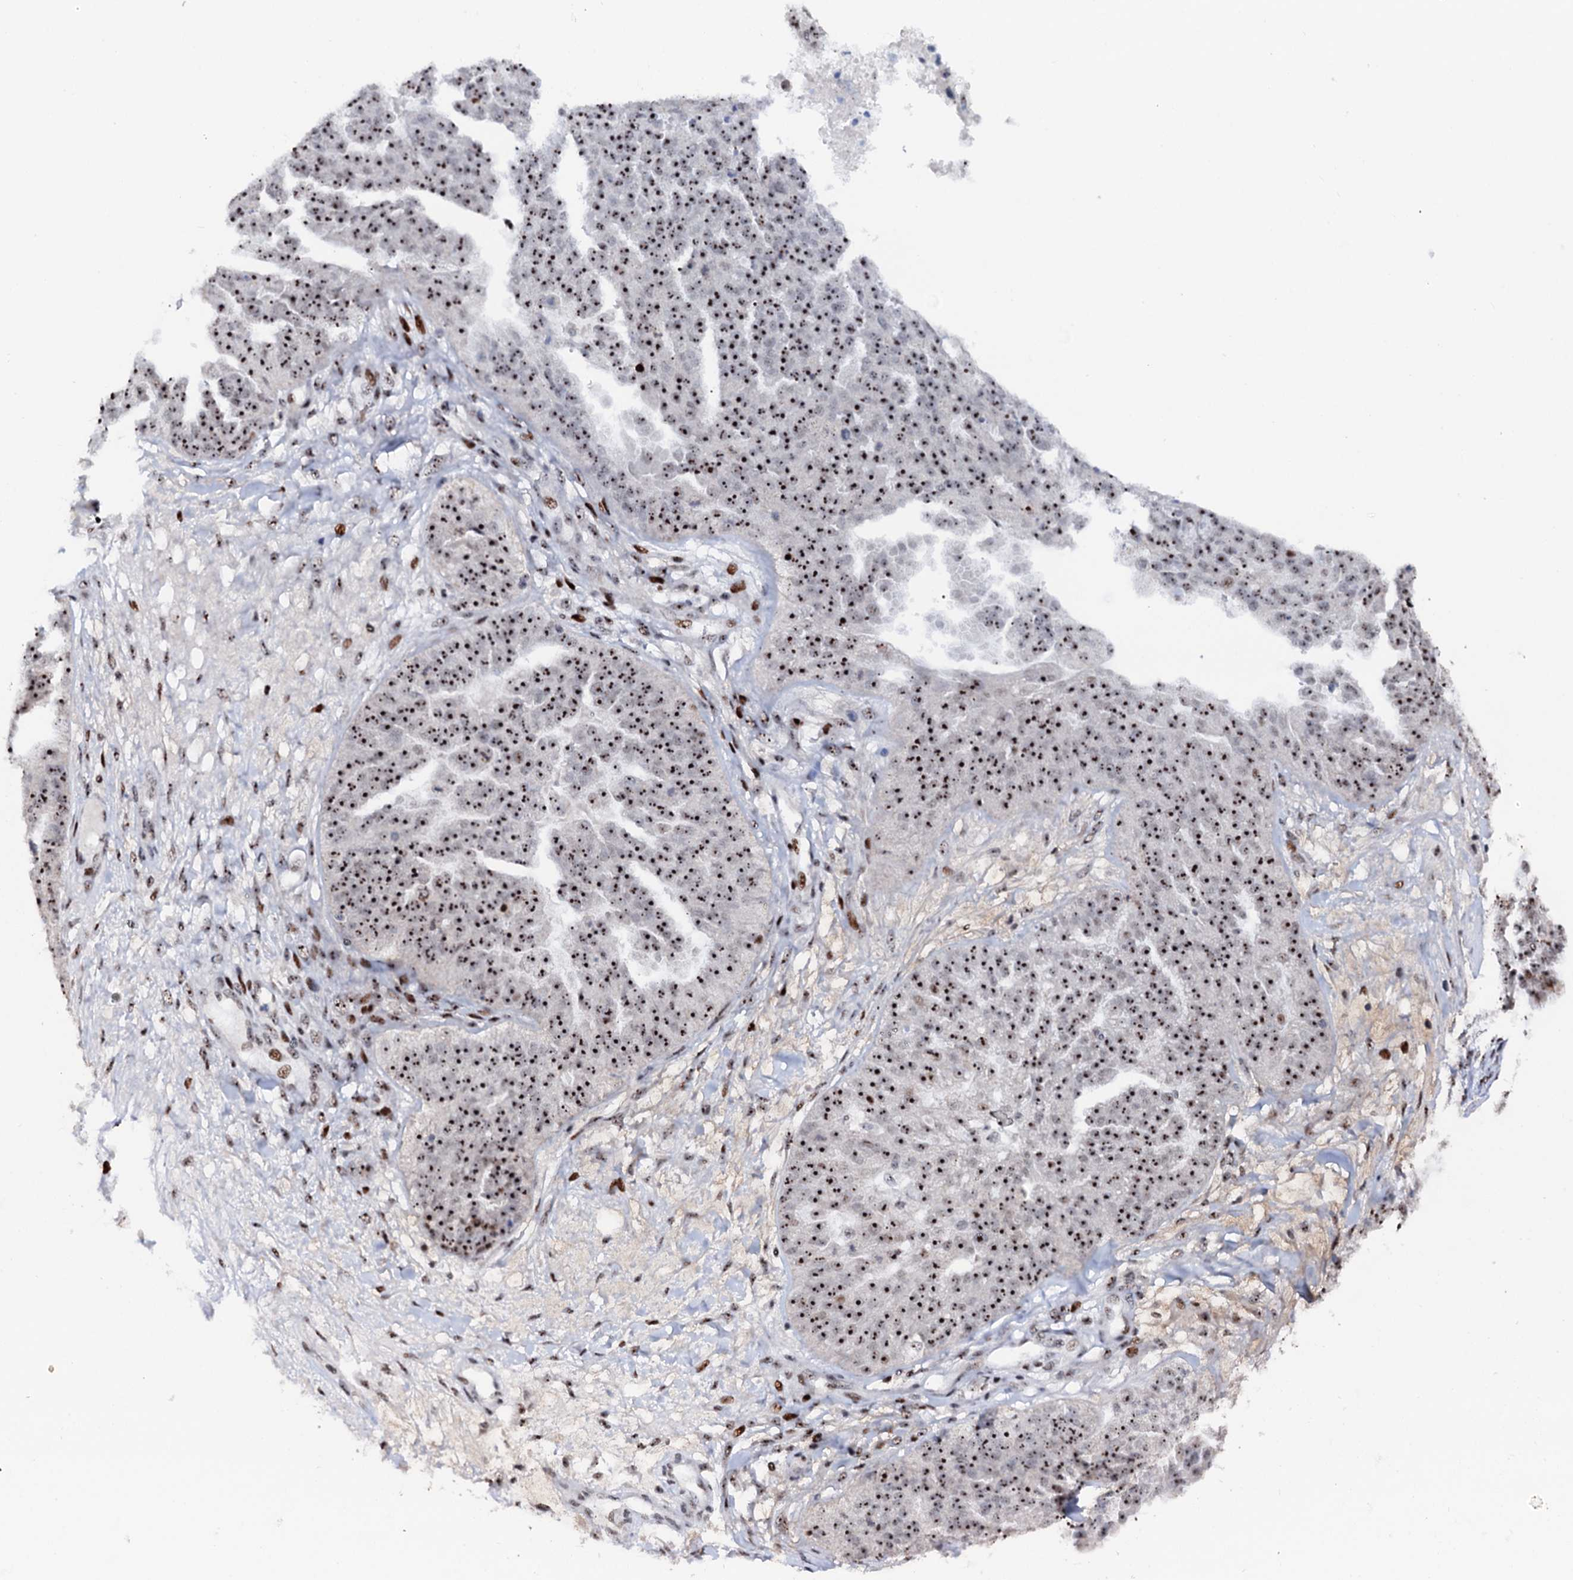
{"staining": {"intensity": "strong", "quantity": ">75%", "location": "nuclear"}, "tissue": "ovarian cancer", "cell_type": "Tumor cells", "image_type": "cancer", "snomed": [{"axis": "morphology", "description": "Cystadenocarcinoma, serous, NOS"}, {"axis": "topography", "description": "Ovary"}], "caption": "Strong nuclear positivity is seen in about >75% of tumor cells in ovarian cancer.", "gene": "NEUROG3", "patient": {"sex": "female", "age": 58}}